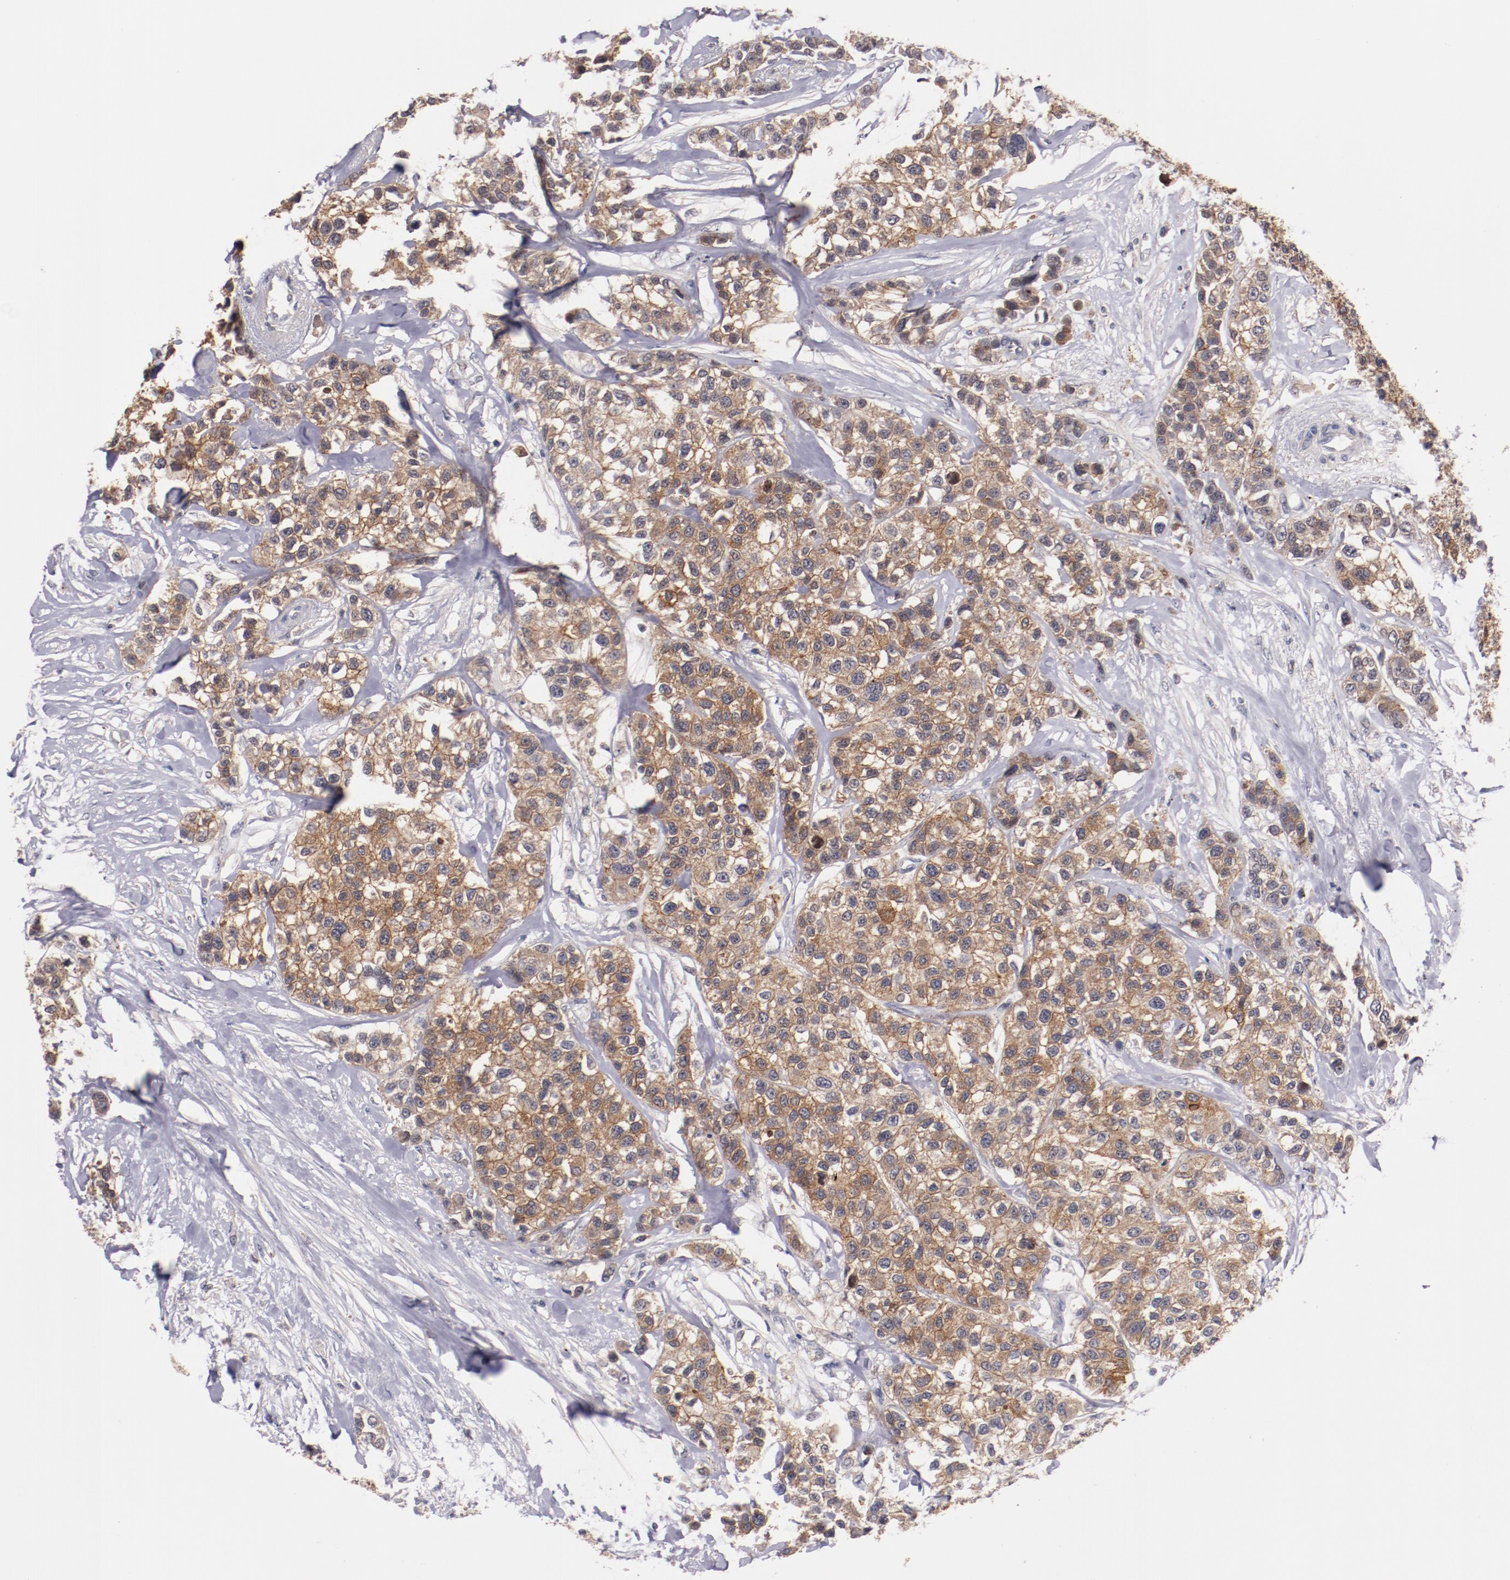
{"staining": {"intensity": "moderate", "quantity": ">75%", "location": "cytoplasmic/membranous"}, "tissue": "breast cancer", "cell_type": "Tumor cells", "image_type": "cancer", "snomed": [{"axis": "morphology", "description": "Duct carcinoma"}, {"axis": "topography", "description": "Breast"}], "caption": "Immunohistochemical staining of human breast cancer (intraductal carcinoma) reveals moderate cytoplasmic/membranous protein staining in about >75% of tumor cells.", "gene": "SYP", "patient": {"sex": "female", "age": 51}}